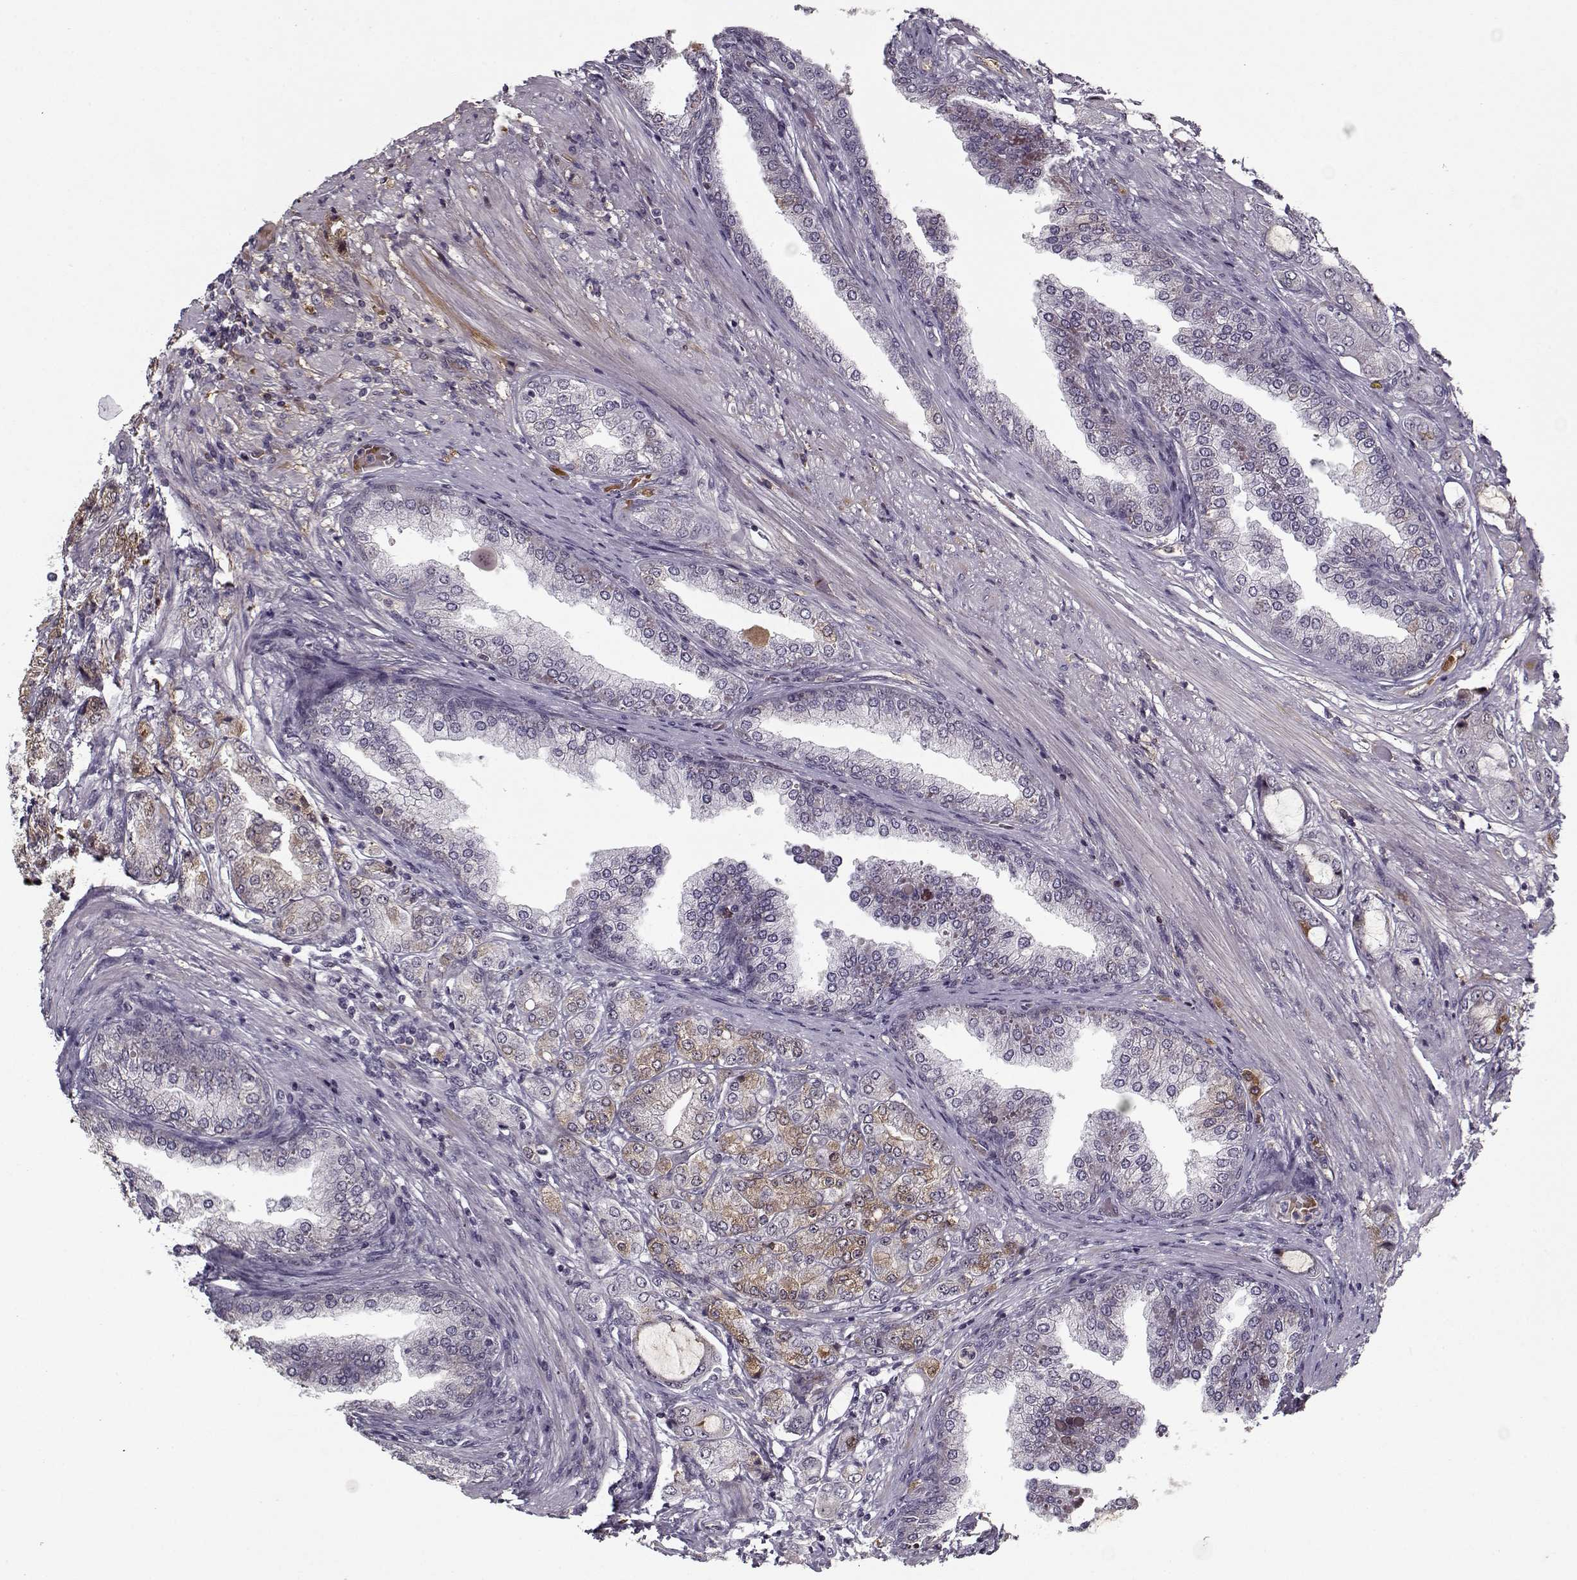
{"staining": {"intensity": "negative", "quantity": "none", "location": "none"}, "tissue": "prostate cancer", "cell_type": "Tumor cells", "image_type": "cancer", "snomed": [{"axis": "morphology", "description": "Adenocarcinoma, NOS"}, {"axis": "topography", "description": "Prostate"}], "caption": "The photomicrograph reveals no staining of tumor cells in prostate cancer (adenocarcinoma).", "gene": "AFM", "patient": {"sex": "male", "age": 63}}